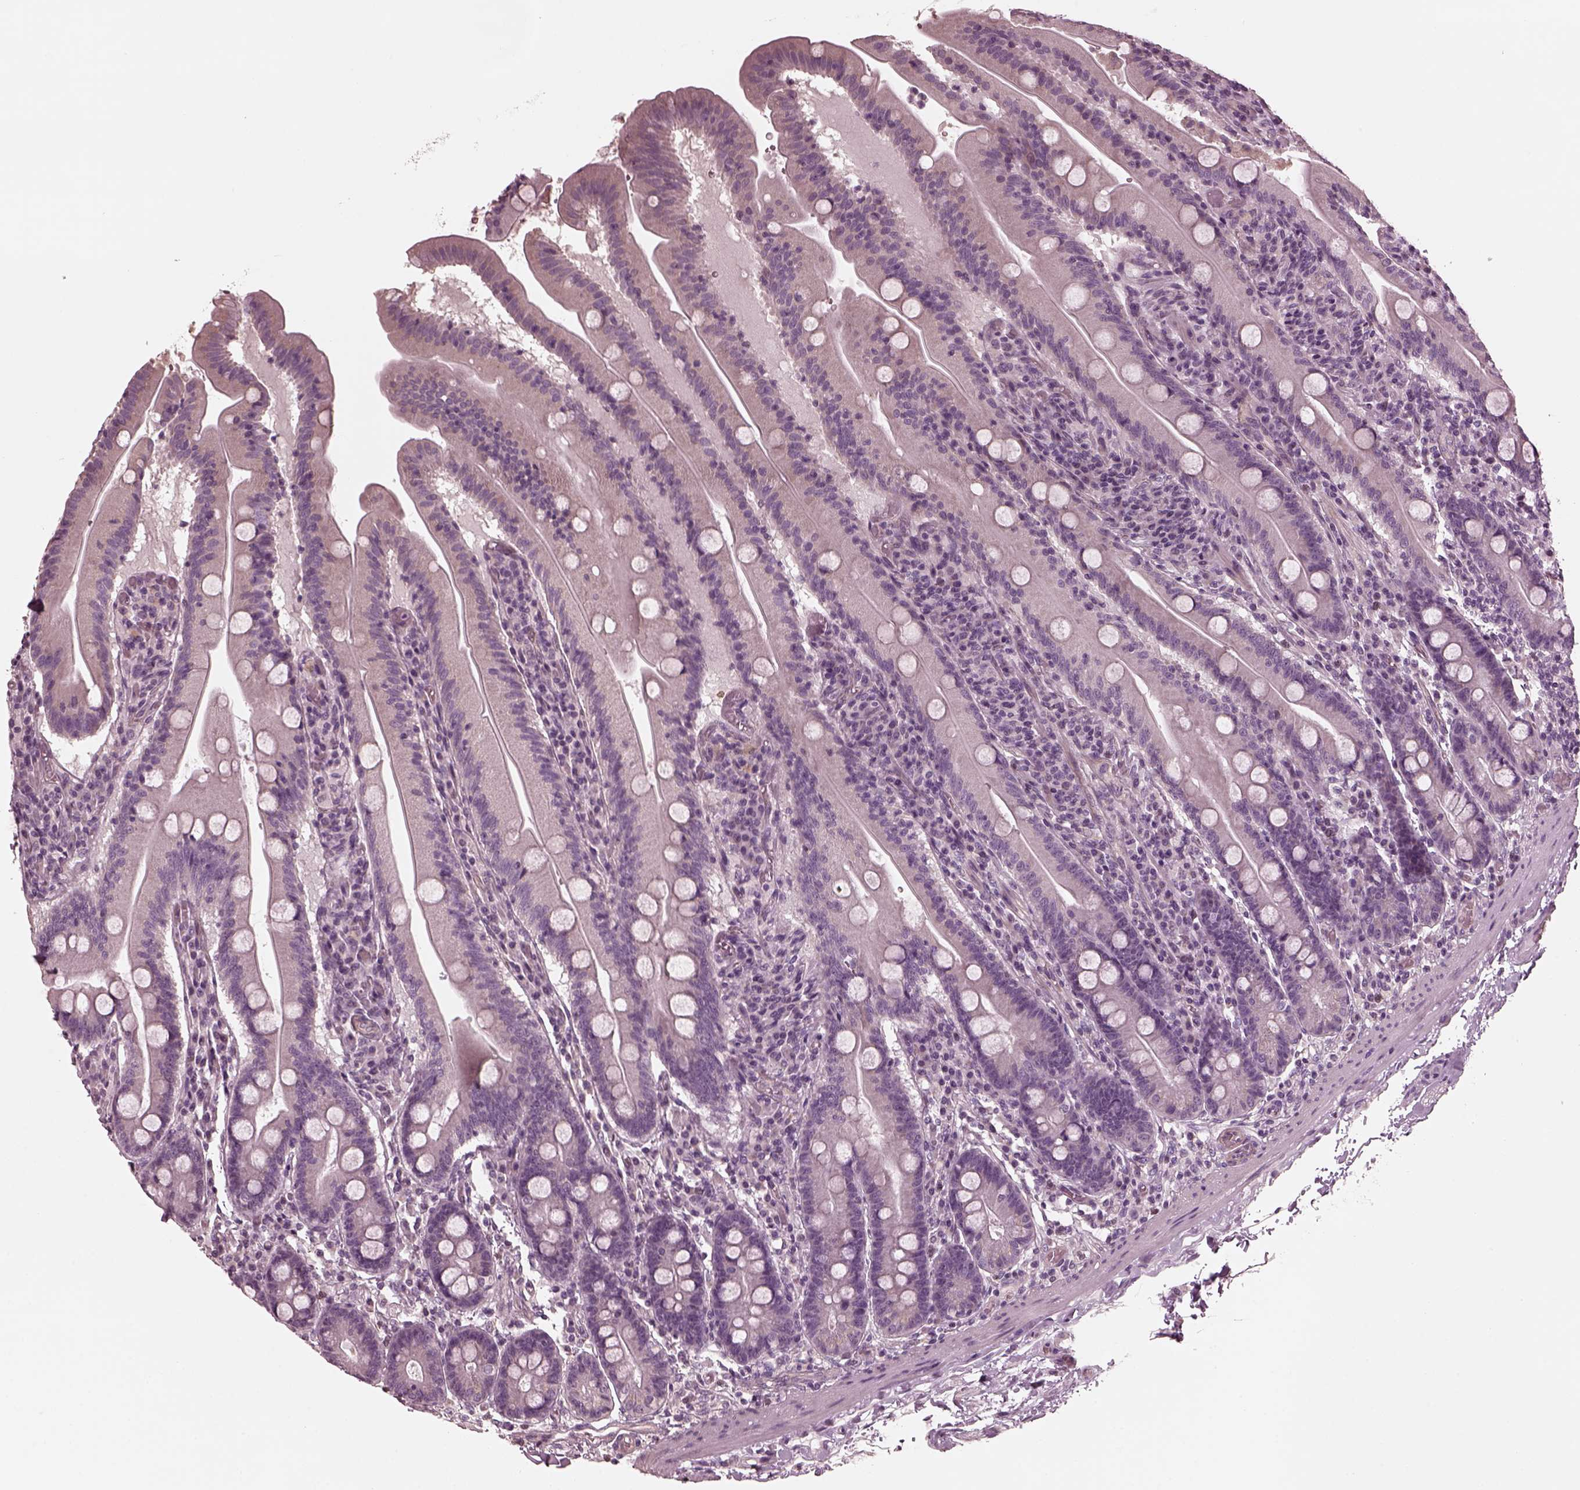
{"staining": {"intensity": "negative", "quantity": "none", "location": "none"}, "tissue": "small intestine", "cell_type": "Glandular cells", "image_type": "normal", "snomed": [{"axis": "morphology", "description": "Normal tissue, NOS"}, {"axis": "topography", "description": "Small intestine"}], "caption": "Glandular cells are negative for protein expression in normal human small intestine. (Immunohistochemistry, brightfield microscopy, high magnification).", "gene": "KIF6", "patient": {"sex": "male", "age": 37}}